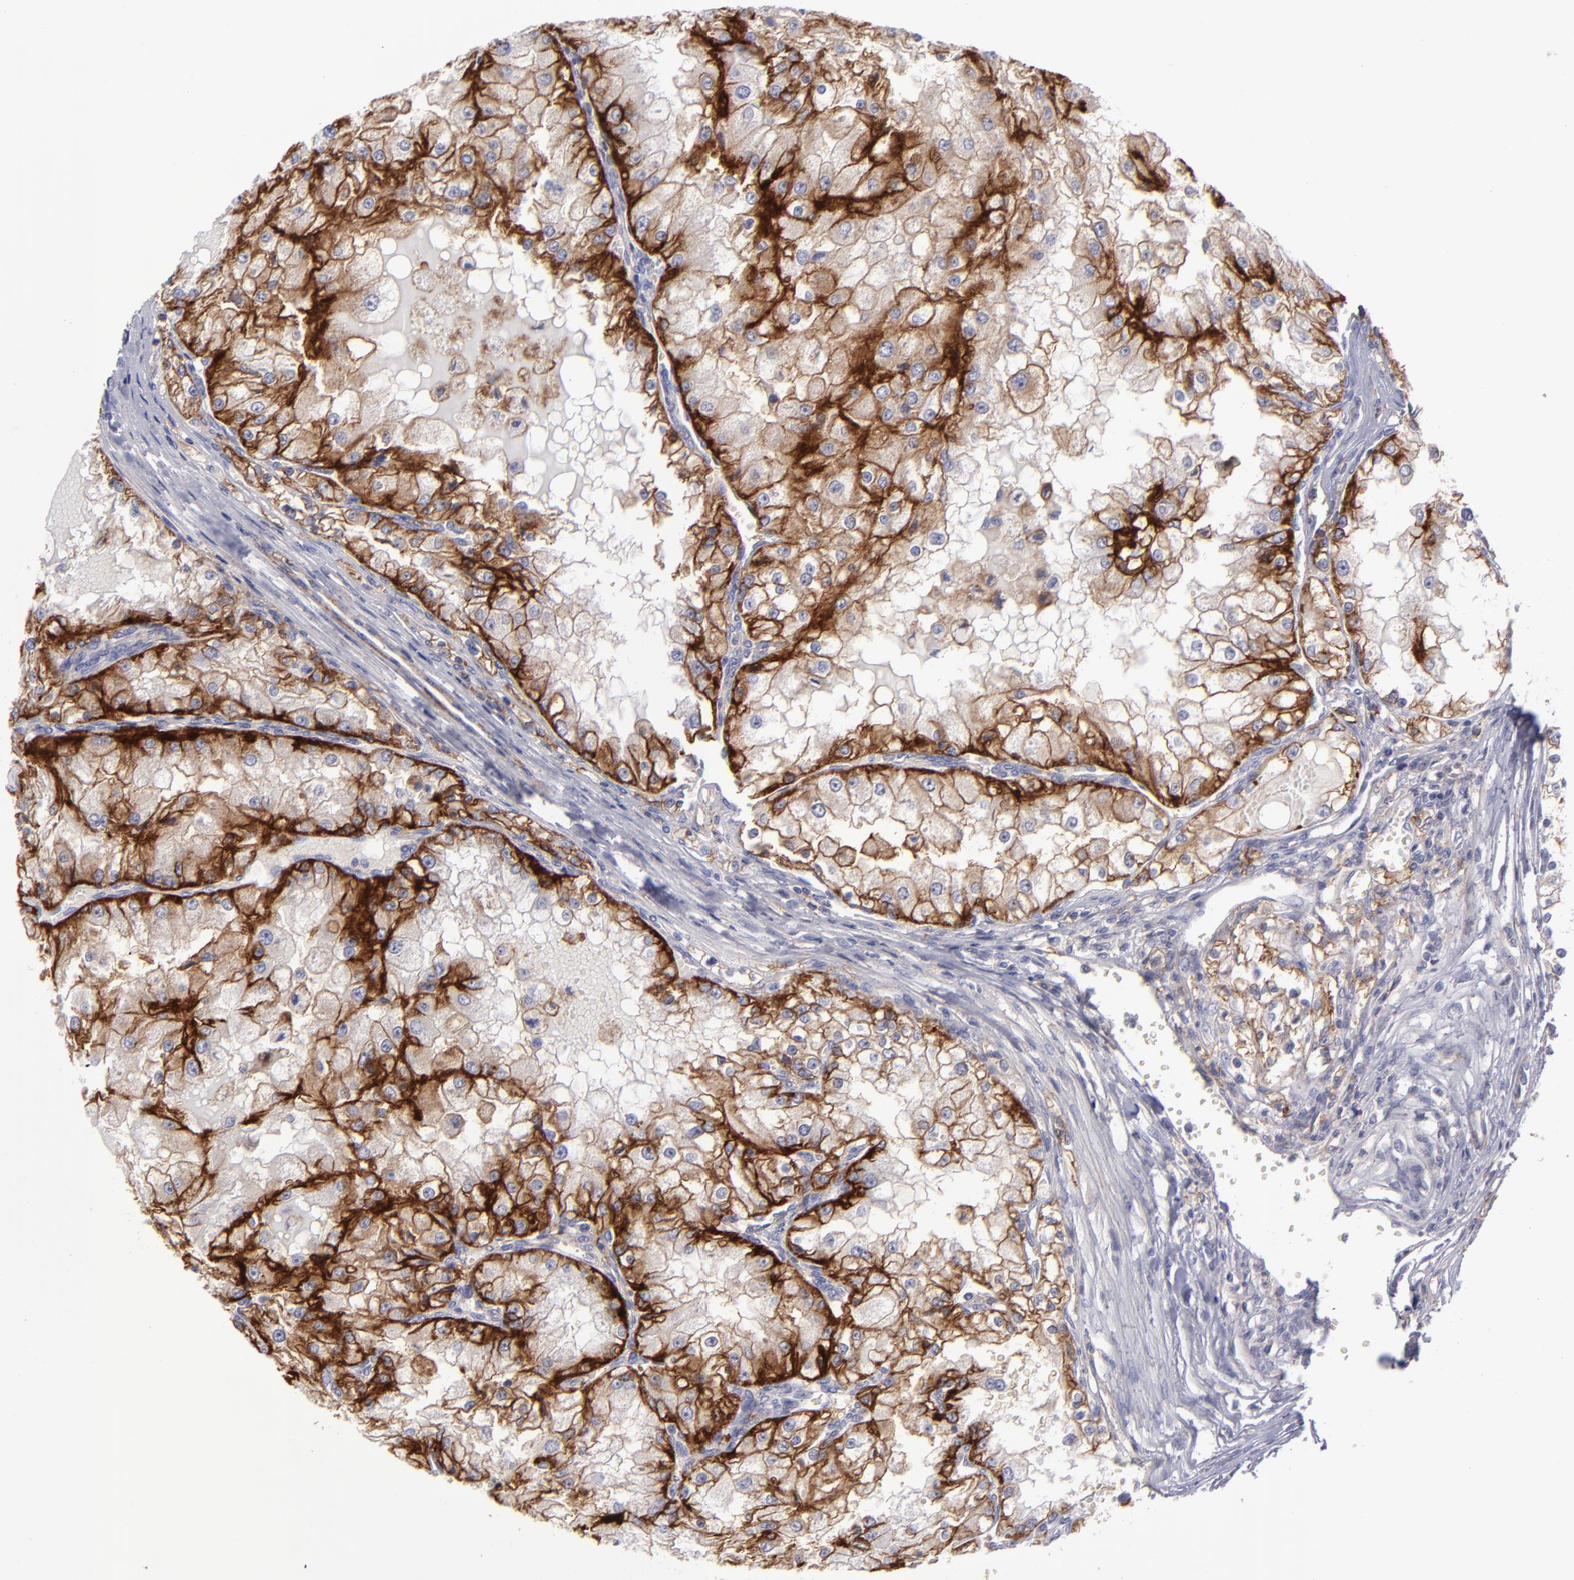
{"staining": {"intensity": "strong", "quantity": "25%-75%", "location": "cytoplasmic/membranous"}, "tissue": "renal cancer", "cell_type": "Tumor cells", "image_type": "cancer", "snomed": [{"axis": "morphology", "description": "Adenocarcinoma, NOS"}, {"axis": "topography", "description": "Kidney"}], "caption": "Immunohistochemical staining of human renal cancer displays high levels of strong cytoplasmic/membranous protein positivity in about 25%-75% of tumor cells.", "gene": "BSG", "patient": {"sex": "female", "age": 74}}